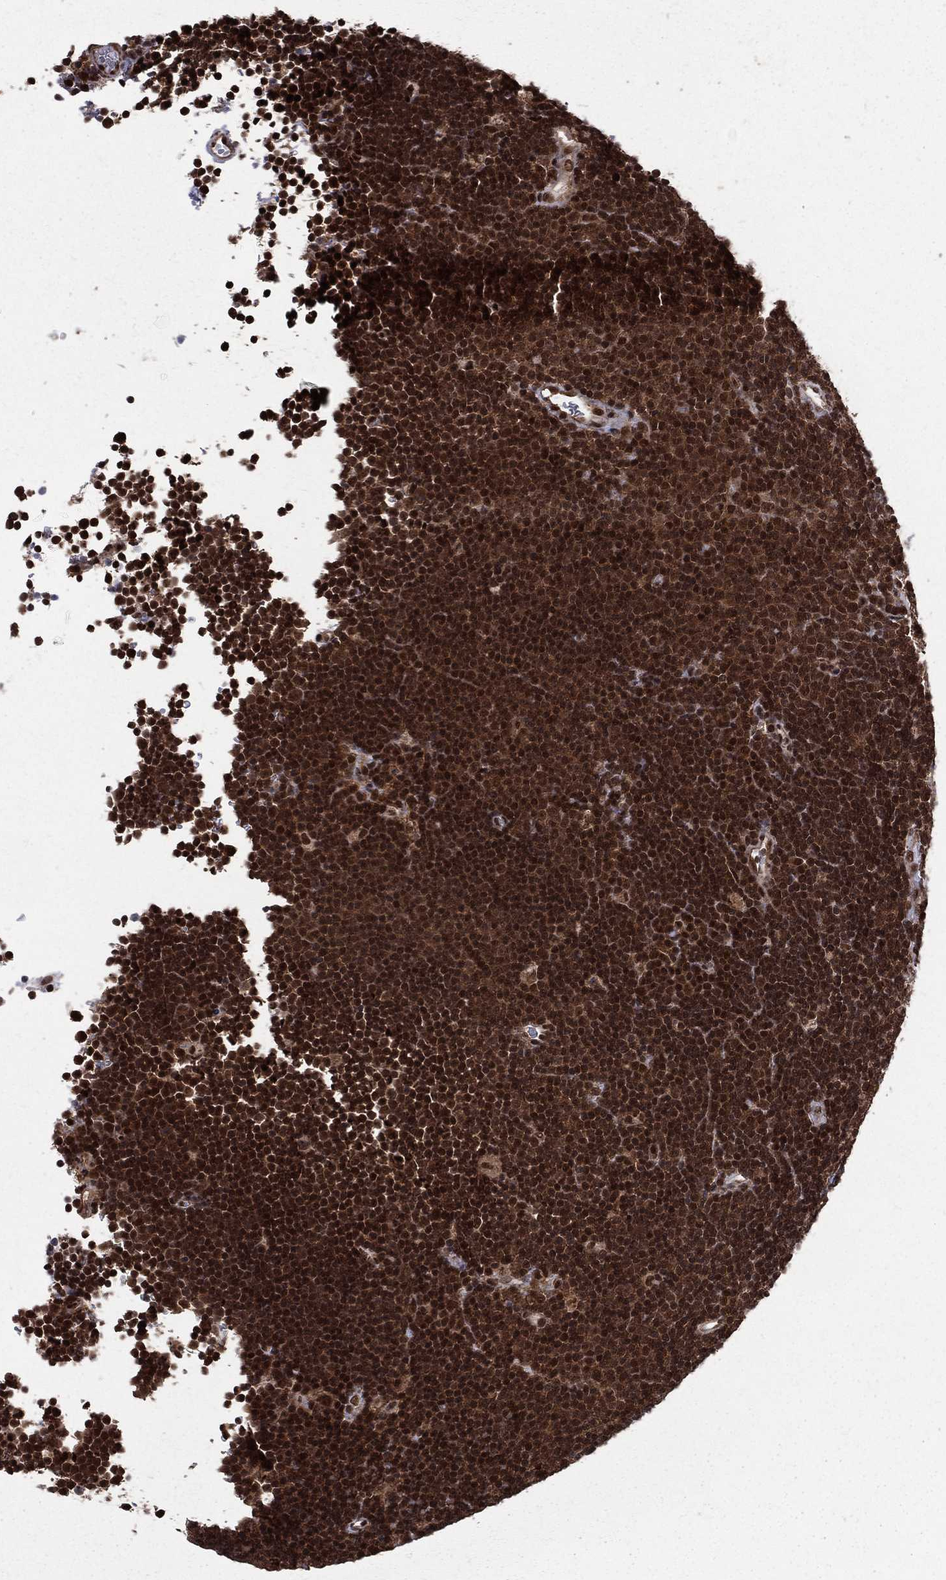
{"staining": {"intensity": "strong", "quantity": ">75%", "location": "cytoplasmic/membranous,nuclear"}, "tissue": "lymphoma", "cell_type": "Tumor cells", "image_type": "cancer", "snomed": [{"axis": "morphology", "description": "Malignant lymphoma, non-Hodgkin's type, Low grade"}, {"axis": "topography", "description": "Brain"}], "caption": "Approximately >75% of tumor cells in low-grade malignant lymphoma, non-Hodgkin's type display strong cytoplasmic/membranous and nuclear protein staining as visualized by brown immunohistochemical staining.", "gene": "COPS4", "patient": {"sex": "female", "age": 66}}